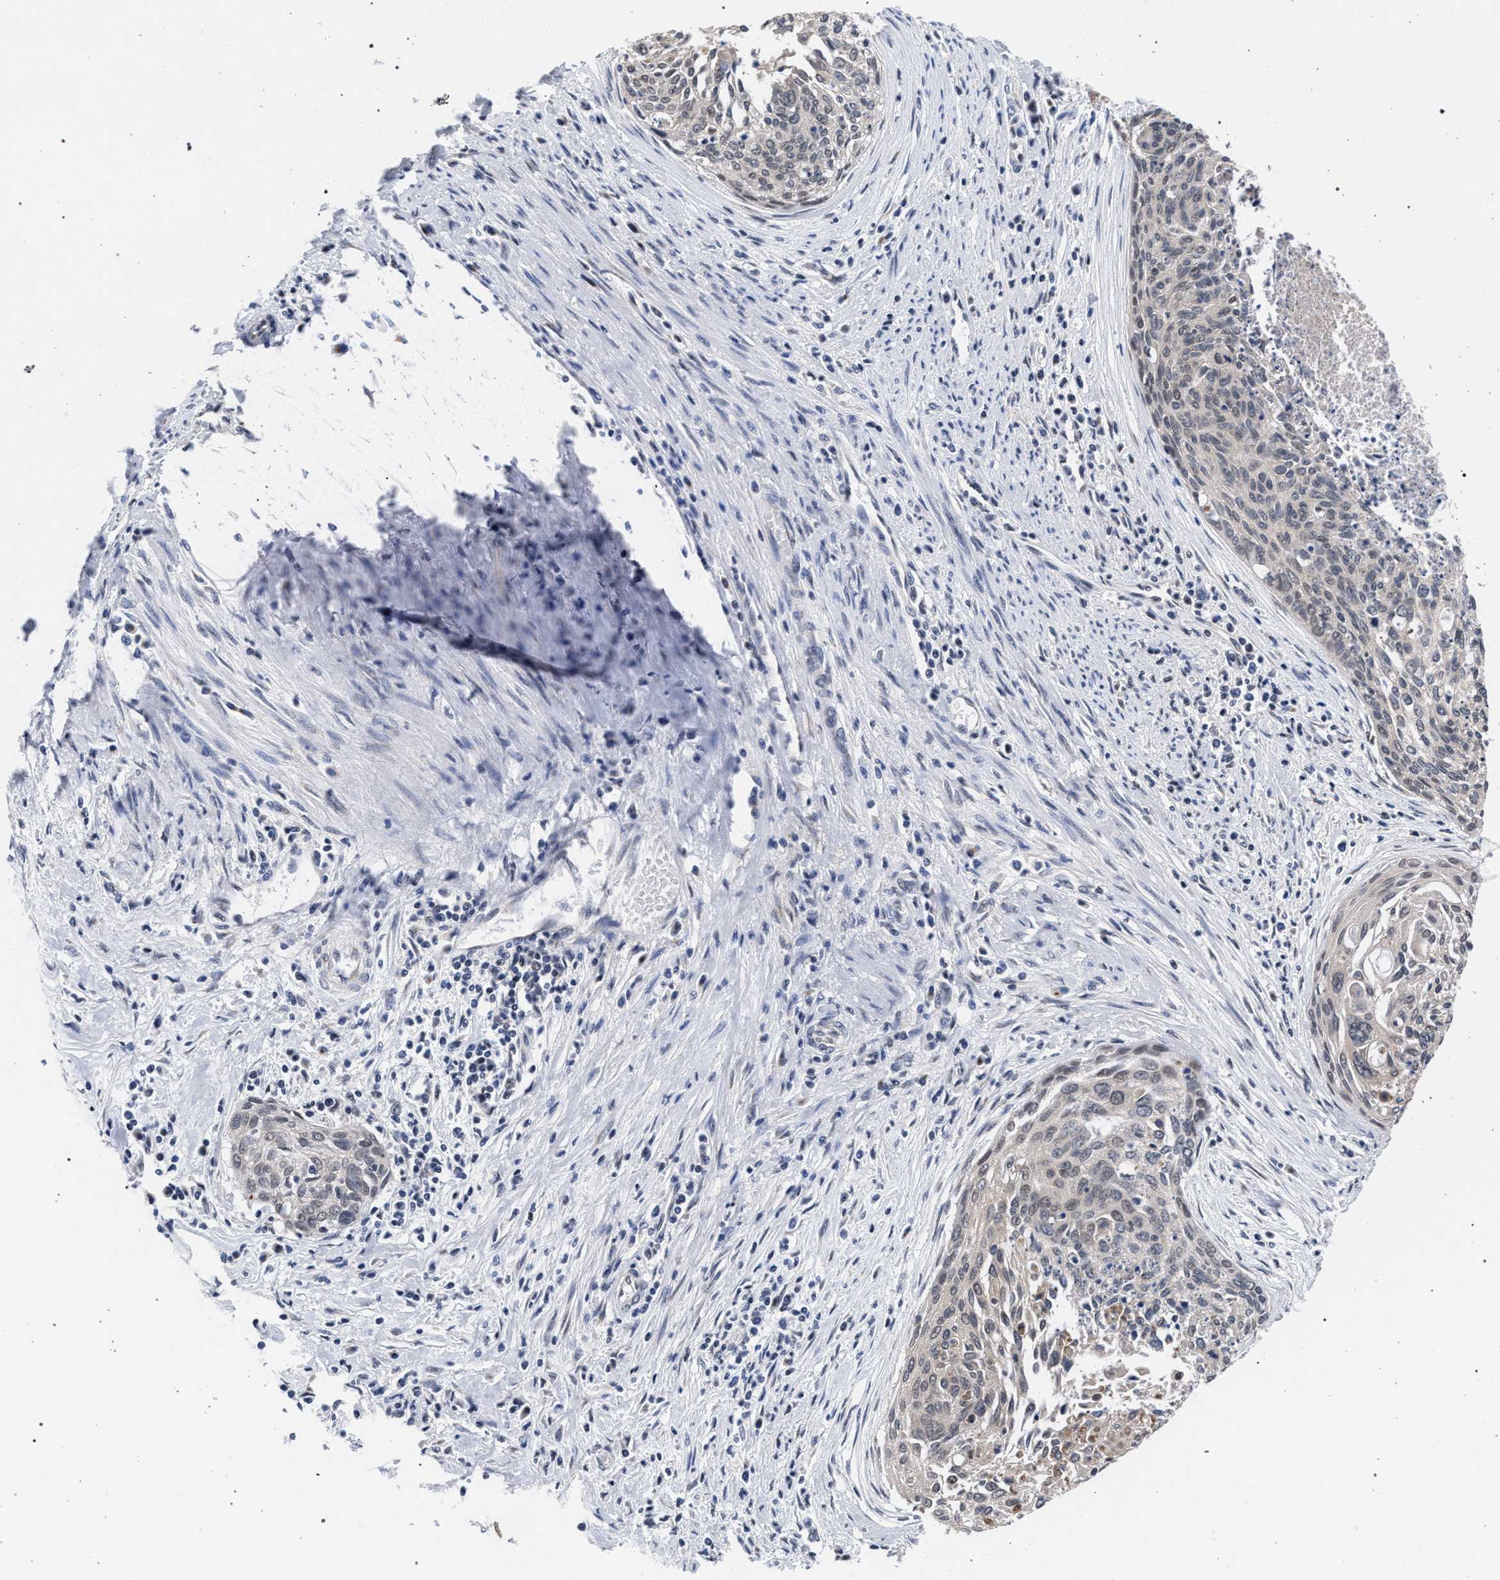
{"staining": {"intensity": "negative", "quantity": "none", "location": "none"}, "tissue": "cervical cancer", "cell_type": "Tumor cells", "image_type": "cancer", "snomed": [{"axis": "morphology", "description": "Squamous cell carcinoma, NOS"}, {"axis": "topography", "description": "Cervix"}], "caption": "Immunohistochemistry (IHC) photomicrograph of neoplastic tissue: squamous cell carcinoma (cervical) stained with DAB (3,3'-diaminobenzidine) reveals no significant protein expression in tumor cells.", "gene": "GOLGA2", "patient": {"sex": "female", "age": 55}}